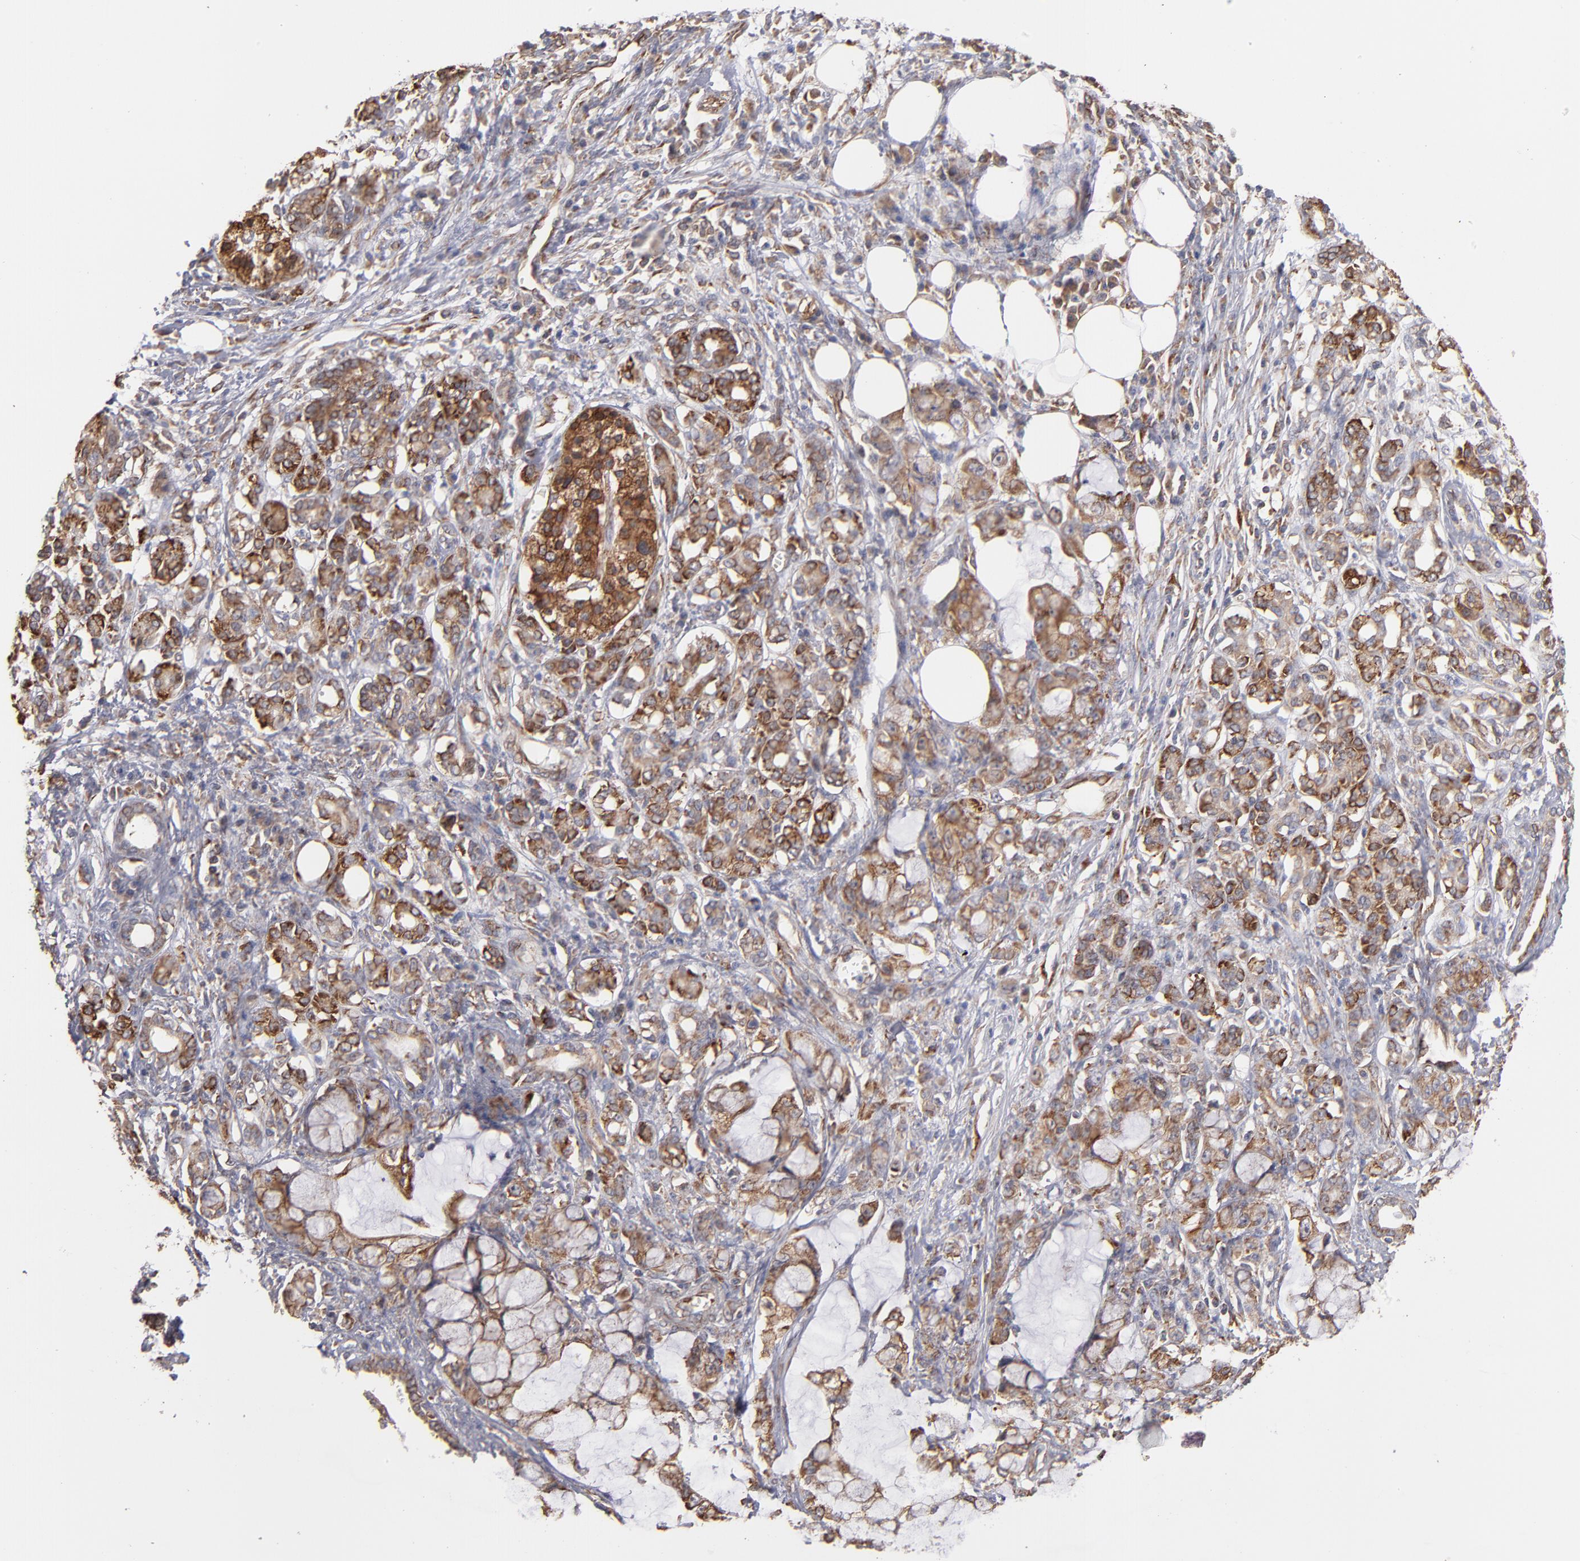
{"staining": {"intensity": "moderate", "quantity": ">75%", "location": "cytoplasmic/membranous"}, "tissue": "pancreatic cancer", "cell_type": "Tumor cells", "image_type": "cancer", "snomed": [{"axis": "morphology", "description": "Adenocarcinoma, NOS"}, {"axis": "topography", "description": "Pancreas"}], "caption": "This is a micrograph of immunohistochemistry (IHC) staining of pancreatic adenocarcinoma, which shows moderate positivity in the cytoplasmic/membranous of tumor cells.", "gene": "KTN1", "patient": {"sex": "female", "age": 73}}